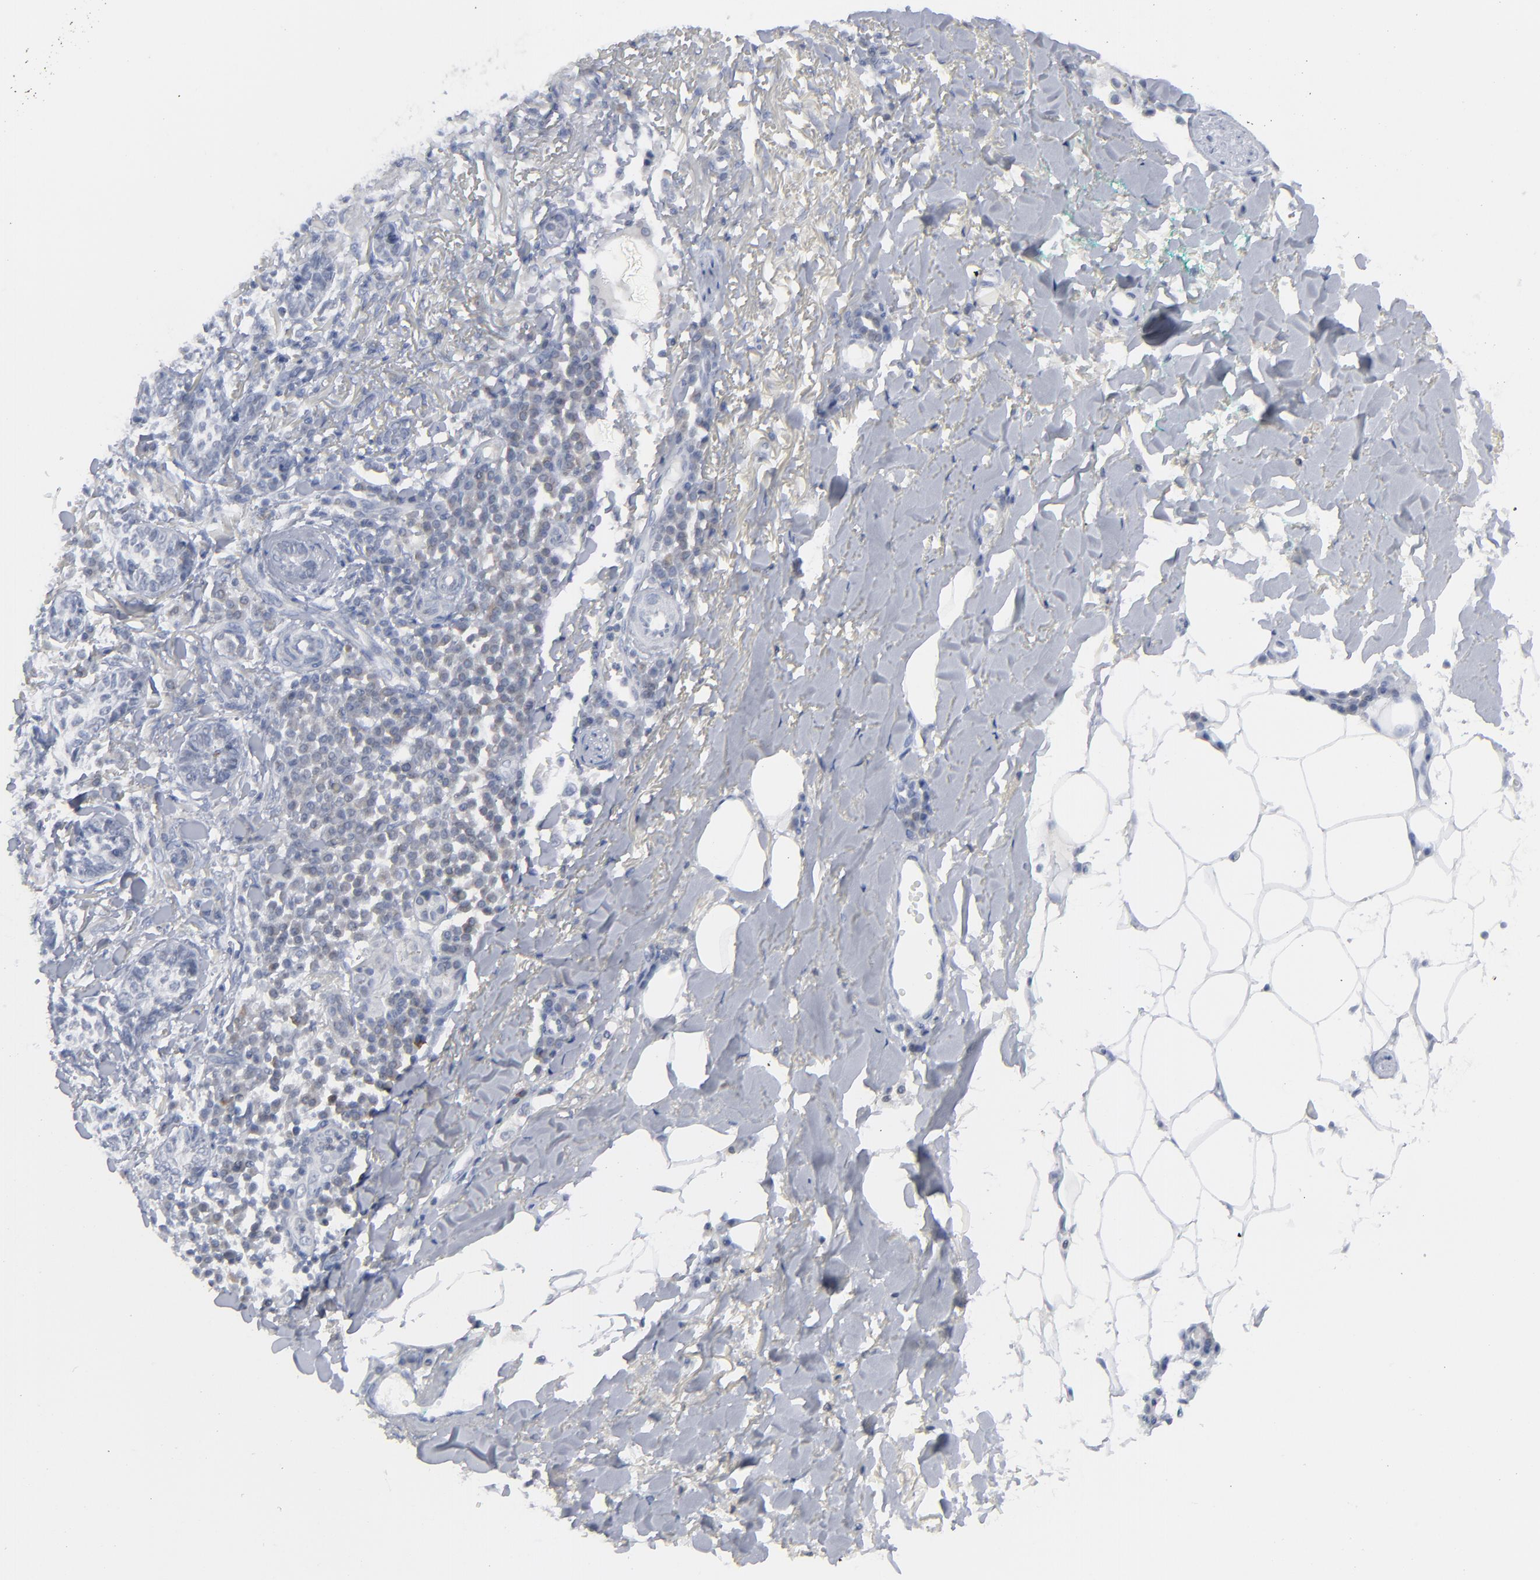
{"staining": {"intensity": "negative", "quantity": "none", "location": "none"}, "tissue": "skin cancer", "cell_type": "Tumor cells", "image_type": "cancer", "snomed": [{"axis": "morphology", "description": "Basal cell carcinoma"}, {"axis": "topography", "description": "Skin"}], "caption": "Immunohistochemistry of human skin basal cell carcinoma reveals no positivity in tumor cells.", "gene": "NUP88", "patient": {"sex": "female", "age": 89}}